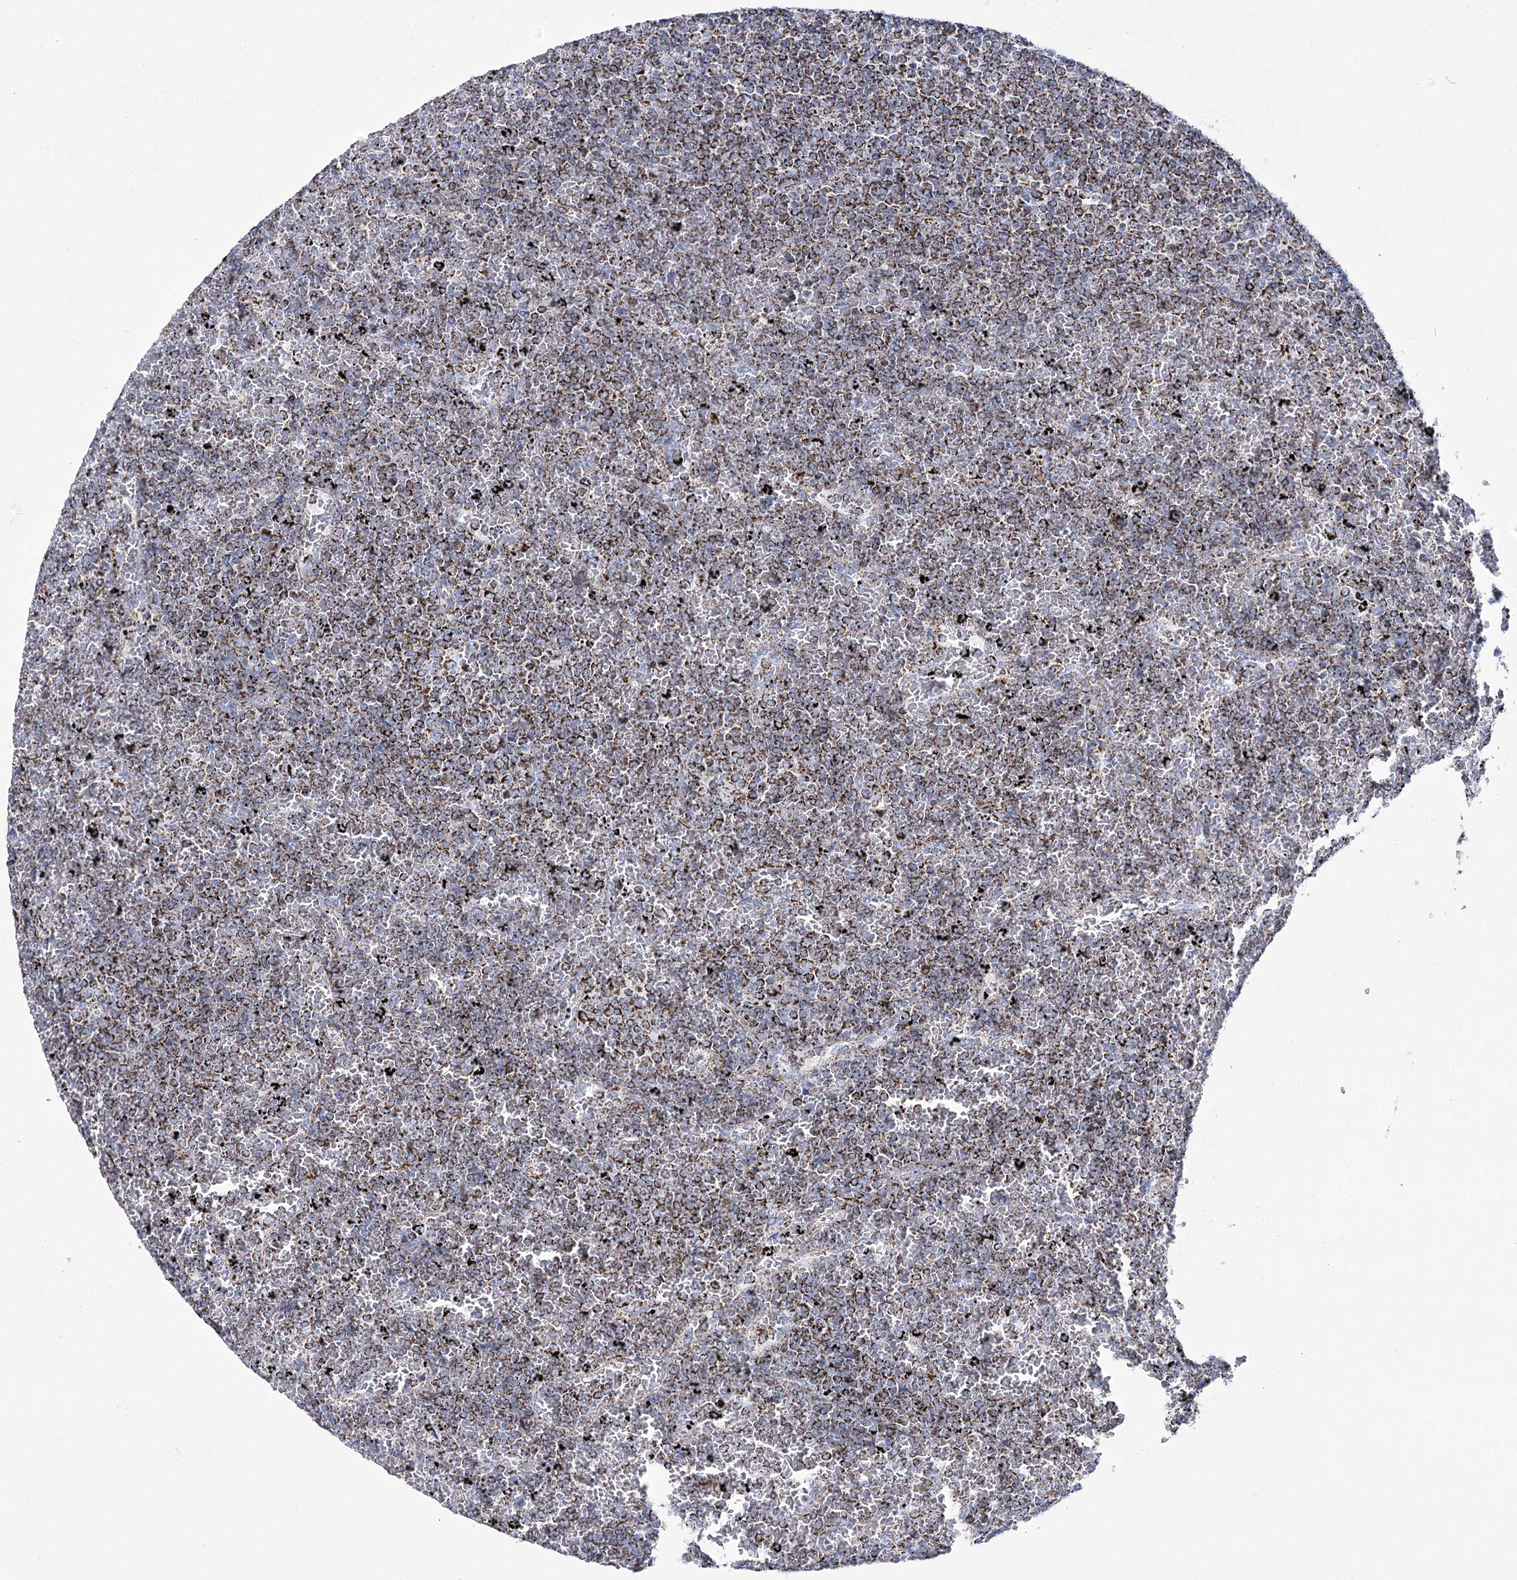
{"staining": {"intensity": "strong", "quantity": ">75%", "location": "cytoplasmic/membranous"}, "tissue": "lymphoma", "cell_type": "Tumor cells", "image_type": "cancer", "snomed": [{"axis": "morphology", "description": "Malignant lymphoma, non-Hodgkin's type, Low grade"}, {"axis": "topography", "description": "Spleen"}], "caption": "This photomicrograph exhibits immunohistochemistry staining of malignant lymphoma, non-Hodgkin's type (low-grade), with high strong cytoplasmic/membranous staining in about >75% of tumor cells.", "gene": "PDHB", "patient": {"sex": "female", "age": 77}}